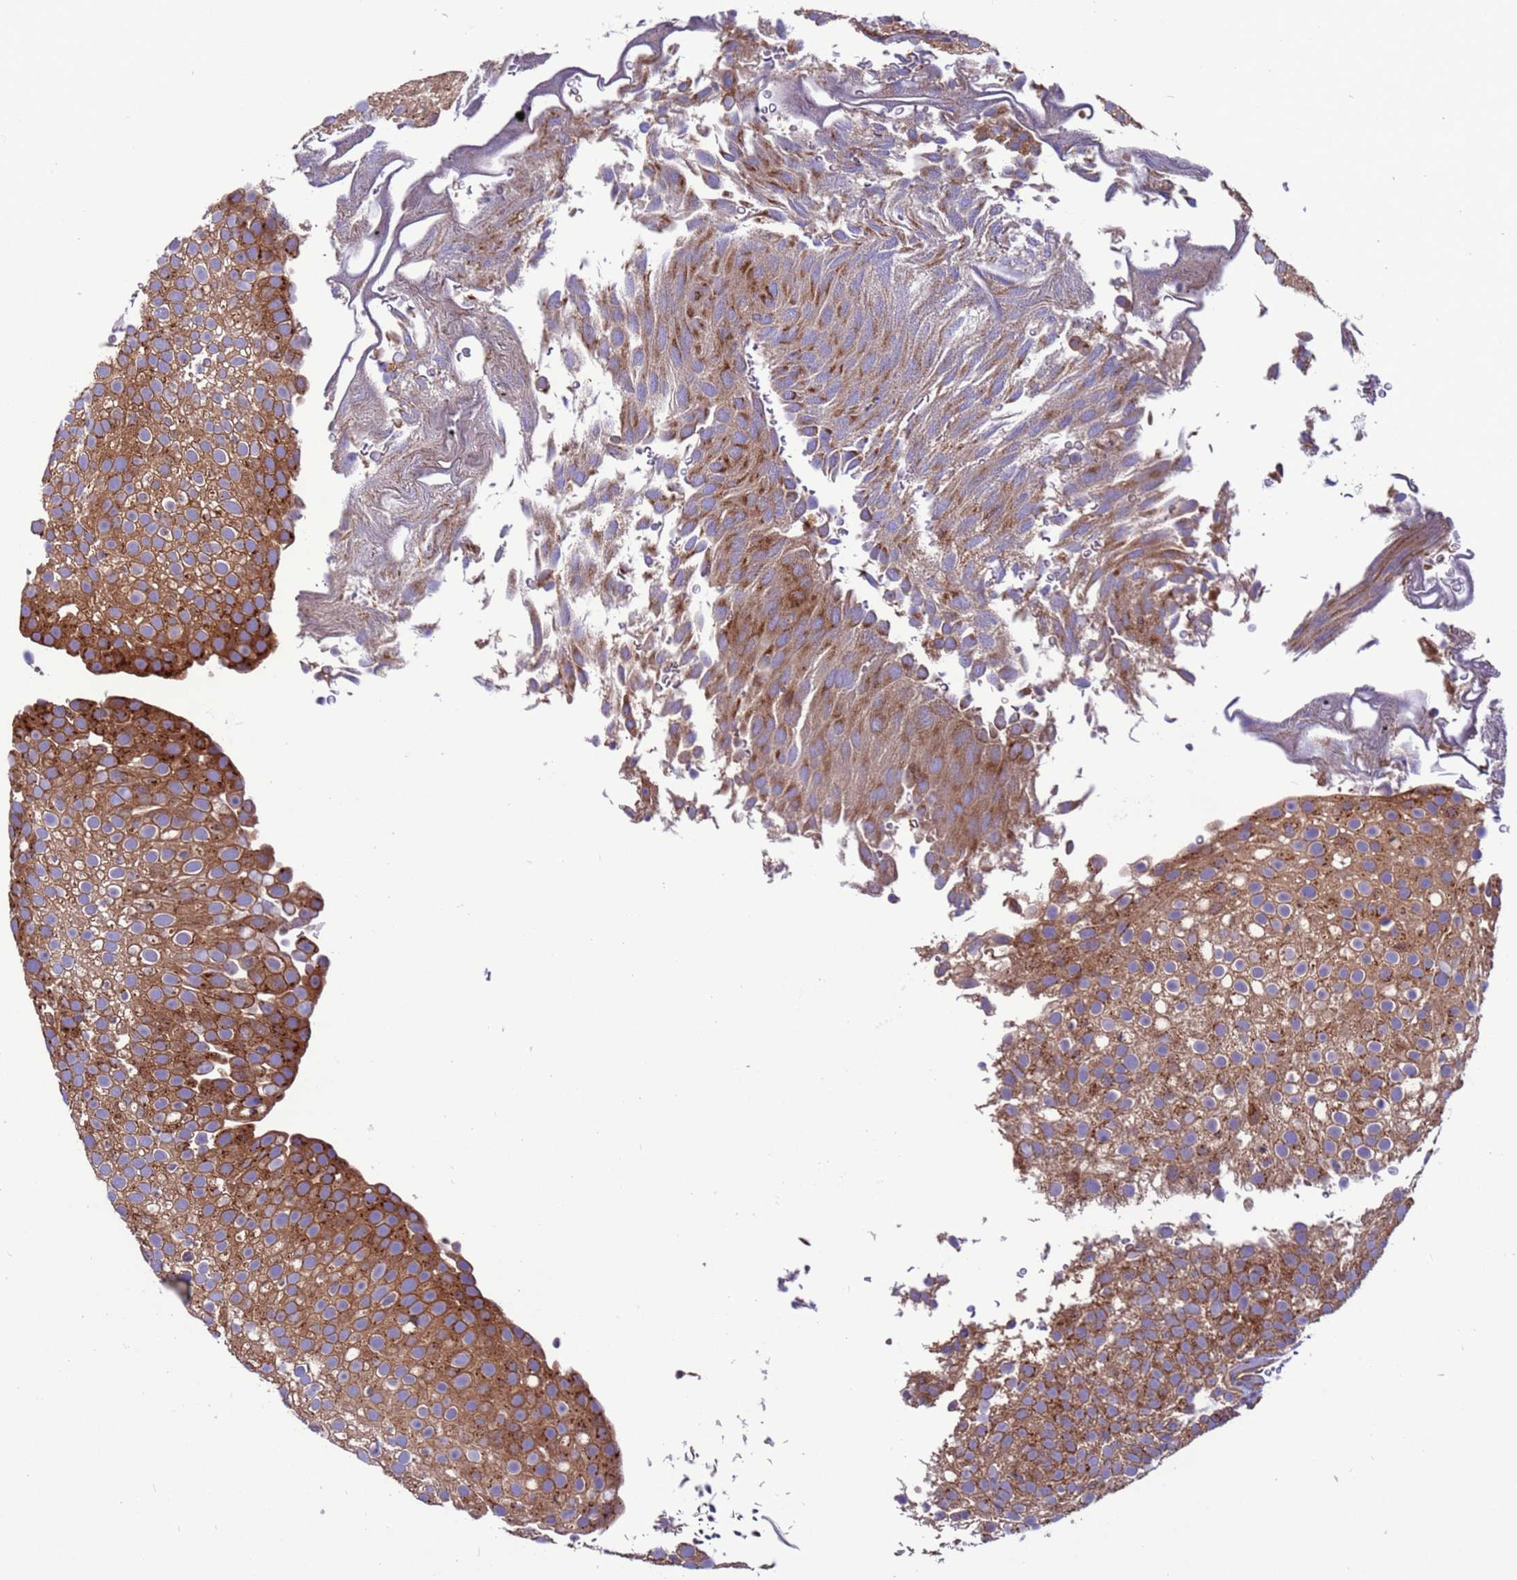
{"staining": {"intensity": "moderate", "quantity": ">75%", "location": "cytoplasmic/membranous"}, "tissue": "urothelial cancer", "cell_type": "Tumor cells", "image_type": "cancer", "snomed": [{"axis": "morphology", "description": "Urothelial carcinoma, Low grade"}, {"axis": "topography", "description": "Urinary bladder"}], "caption": "The photomicrograph reveals staining of low-grade urothelial carcinoma, revealing moderate cytoplasmic/membranous protein expression (brown color) within tumor cells.", "gene": "ZC3HAV1", "patient": {"sex": "male", "age": 78}}